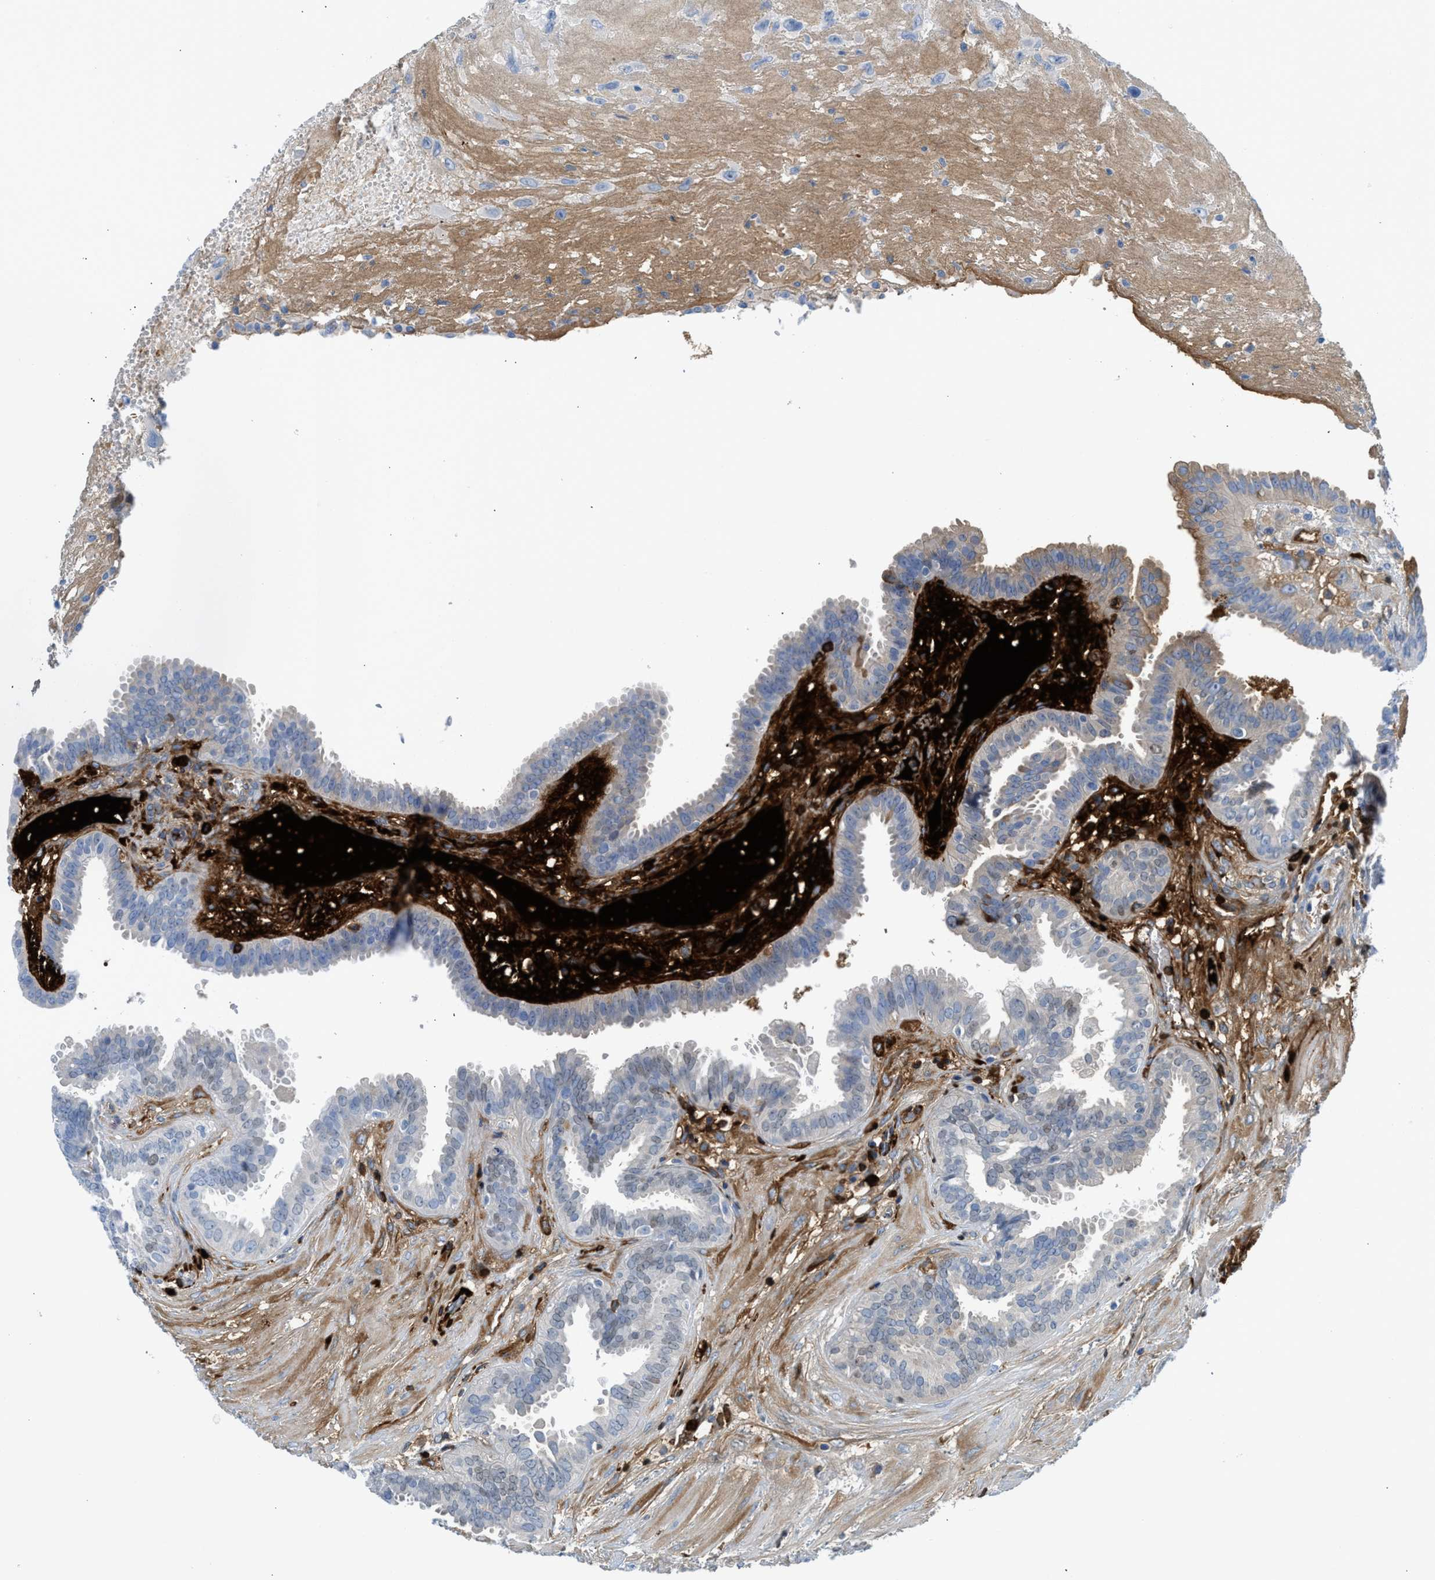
{"staining": {"intensity": "moderate", "quantity": "<25%", "location": "cytoplasmic/membranous,nuclear"}, "tissue": "fallopian tube", "cell_type": "Glandular cells", "image_type": "normal", "snomed": [{"axis": "morphology", "description": "Normal tissue, NOS"}, {"axis": "topography", "description": "Fallopian tube"}, {"axis": "topography", "description": "Placenta"}], "caption": "Unremarkable fallopian tube was stained to show a protein in brown. There is low levels of moderate cytoplasmic/membranous,nuclear staining in about <25% of glandular cells. (DAB IHC, brown staining for protein, blue staining for nuclei).", "gene": "LEF1", "patient": {"sex": "female", "age": 32}}